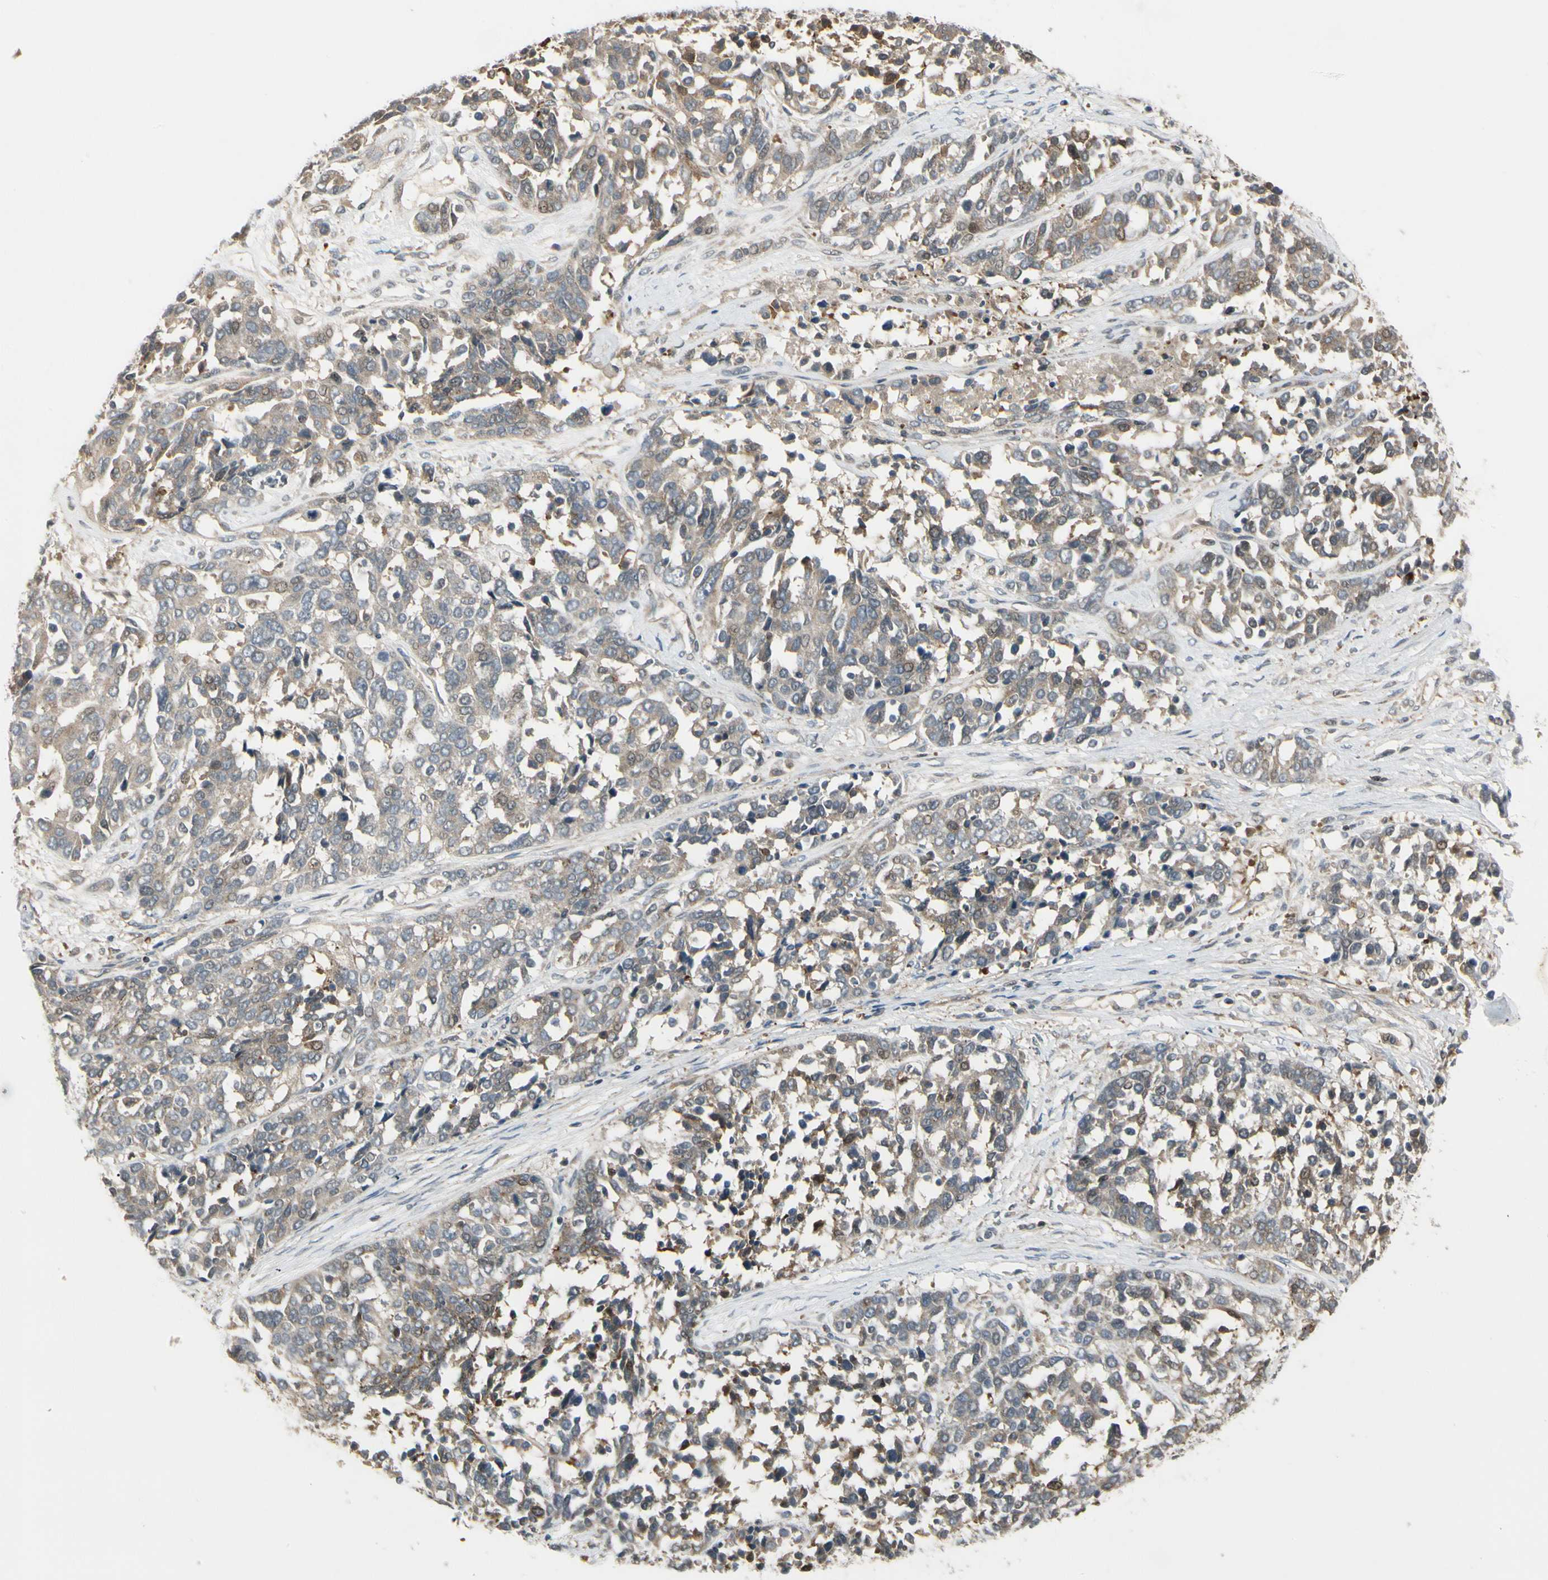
{"staining": {"intensity": "weak", "quantity": ">75%", "location": "cytoplasmic/membranous"}, "tissue": "ovarian cancer", "cell_type": "Tumor cells", "image_type": "cancer", "snomed": [{"axis": "morphology", "description": "Cystadenocarcinoma, serous, NOS"}, {"axis": "topography", "description": "Ovary"}], "caption": "High-power microscopy captured an IHC image of ovarian cancer (serous cystadenocarcinoma), revealing weak cytoplasmic/membranous staining in approximately >75% of tumor cells.", "gene": "EVC", "patient": {"sex": "female", "age": 44}}